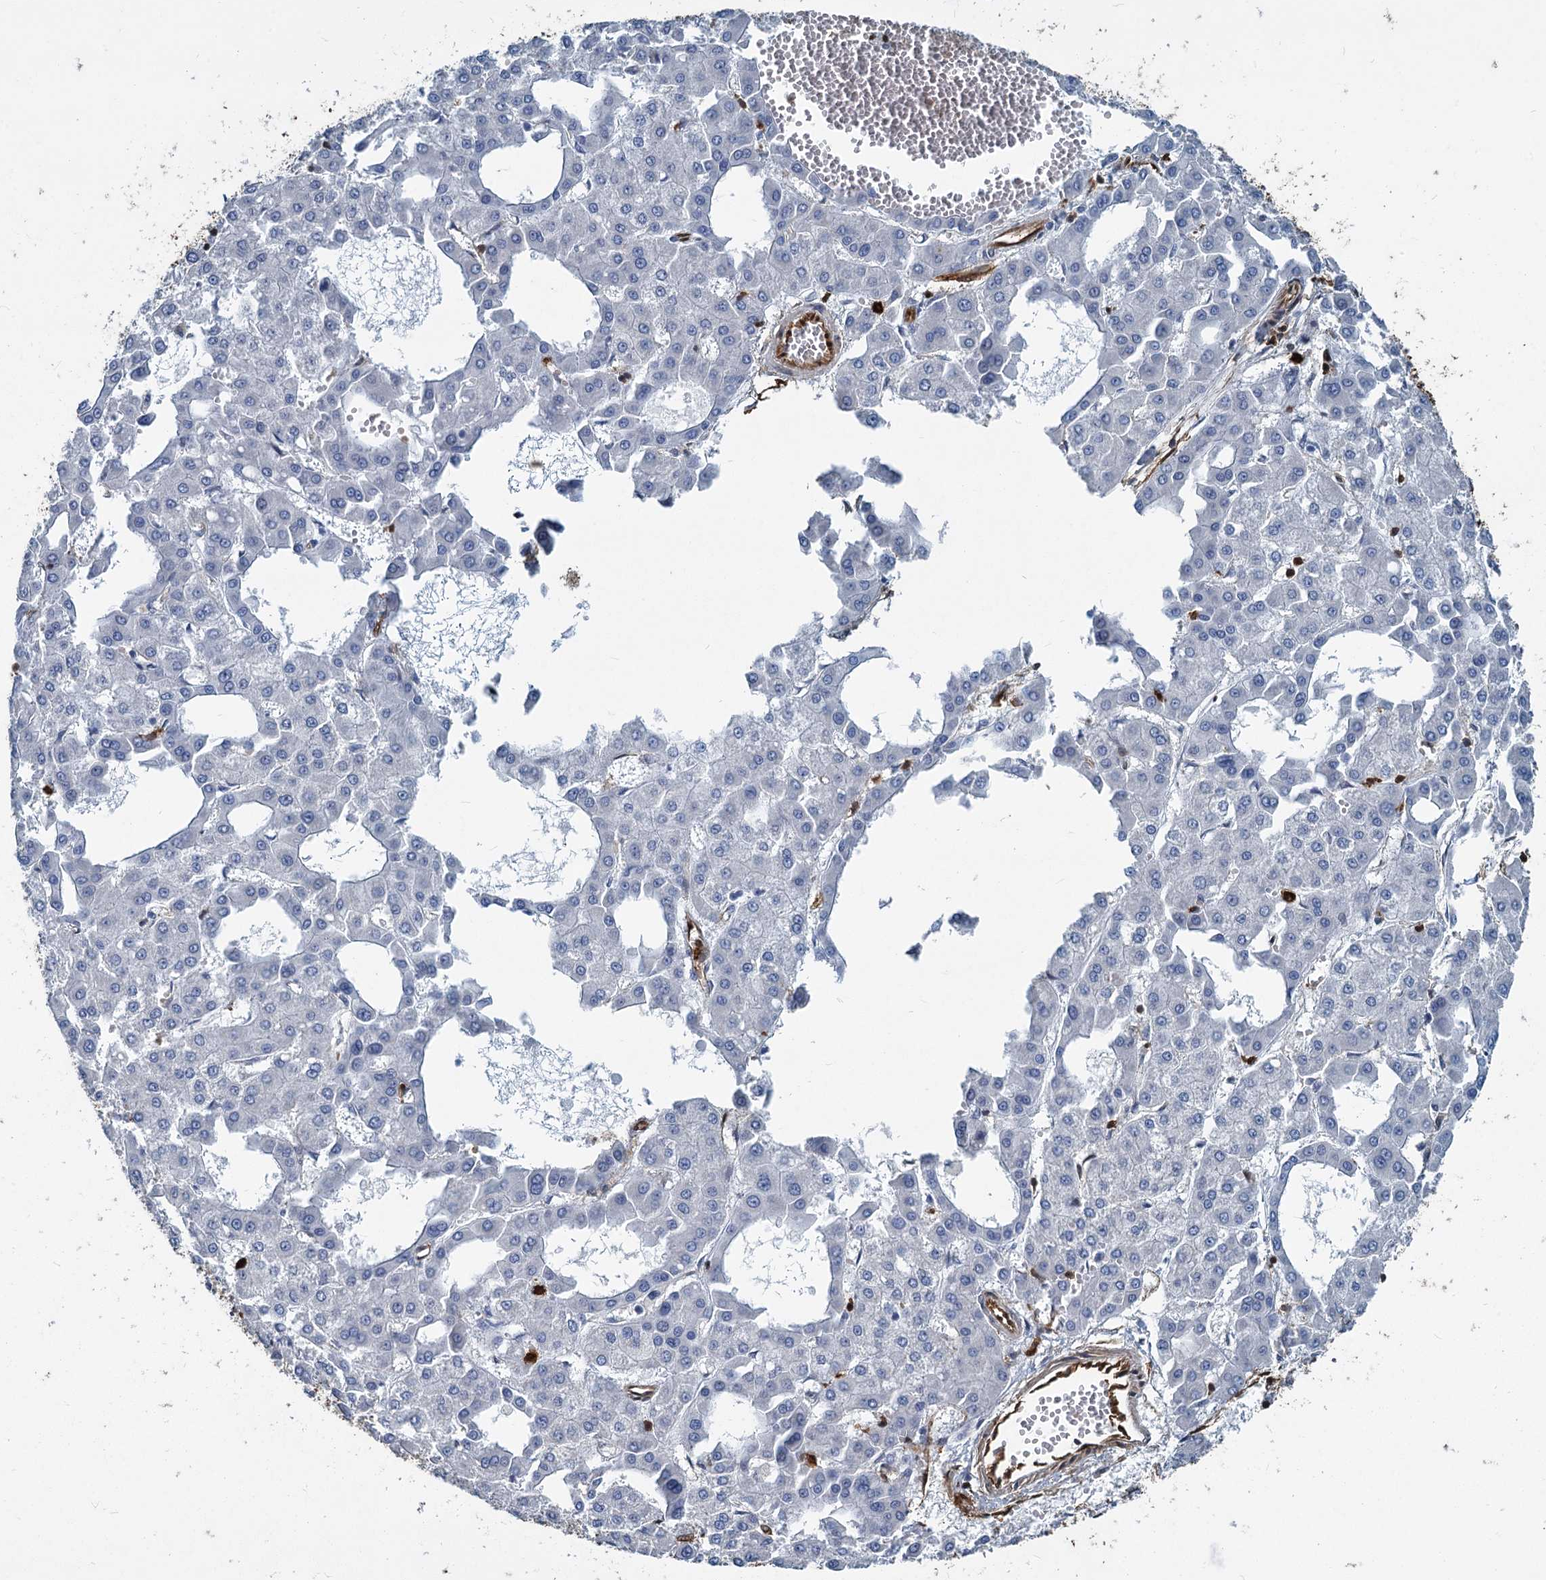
{"staining": {"intensity": "negative", "quantity": "none", "location": "none"}, "tissue": "liver cancer", "cell_type": "Tumor cells", "image_type": "cancer", "snomed": [{"axis": "morphology", "description": "Carcinoma, Hepatocellular, NOS"}, {"axis": "topography", "description": "Liver"}], "caption": "Photomicrograph shows no protein staining in tumor cells of hepatocellular carcinoma (liver) tissue. The staining is performed using DAB brown chromogen with nuclei counter-stained in using hematoxylin.", "gene": "S100A6", "patient": {"sex": "male", "age": 47}}